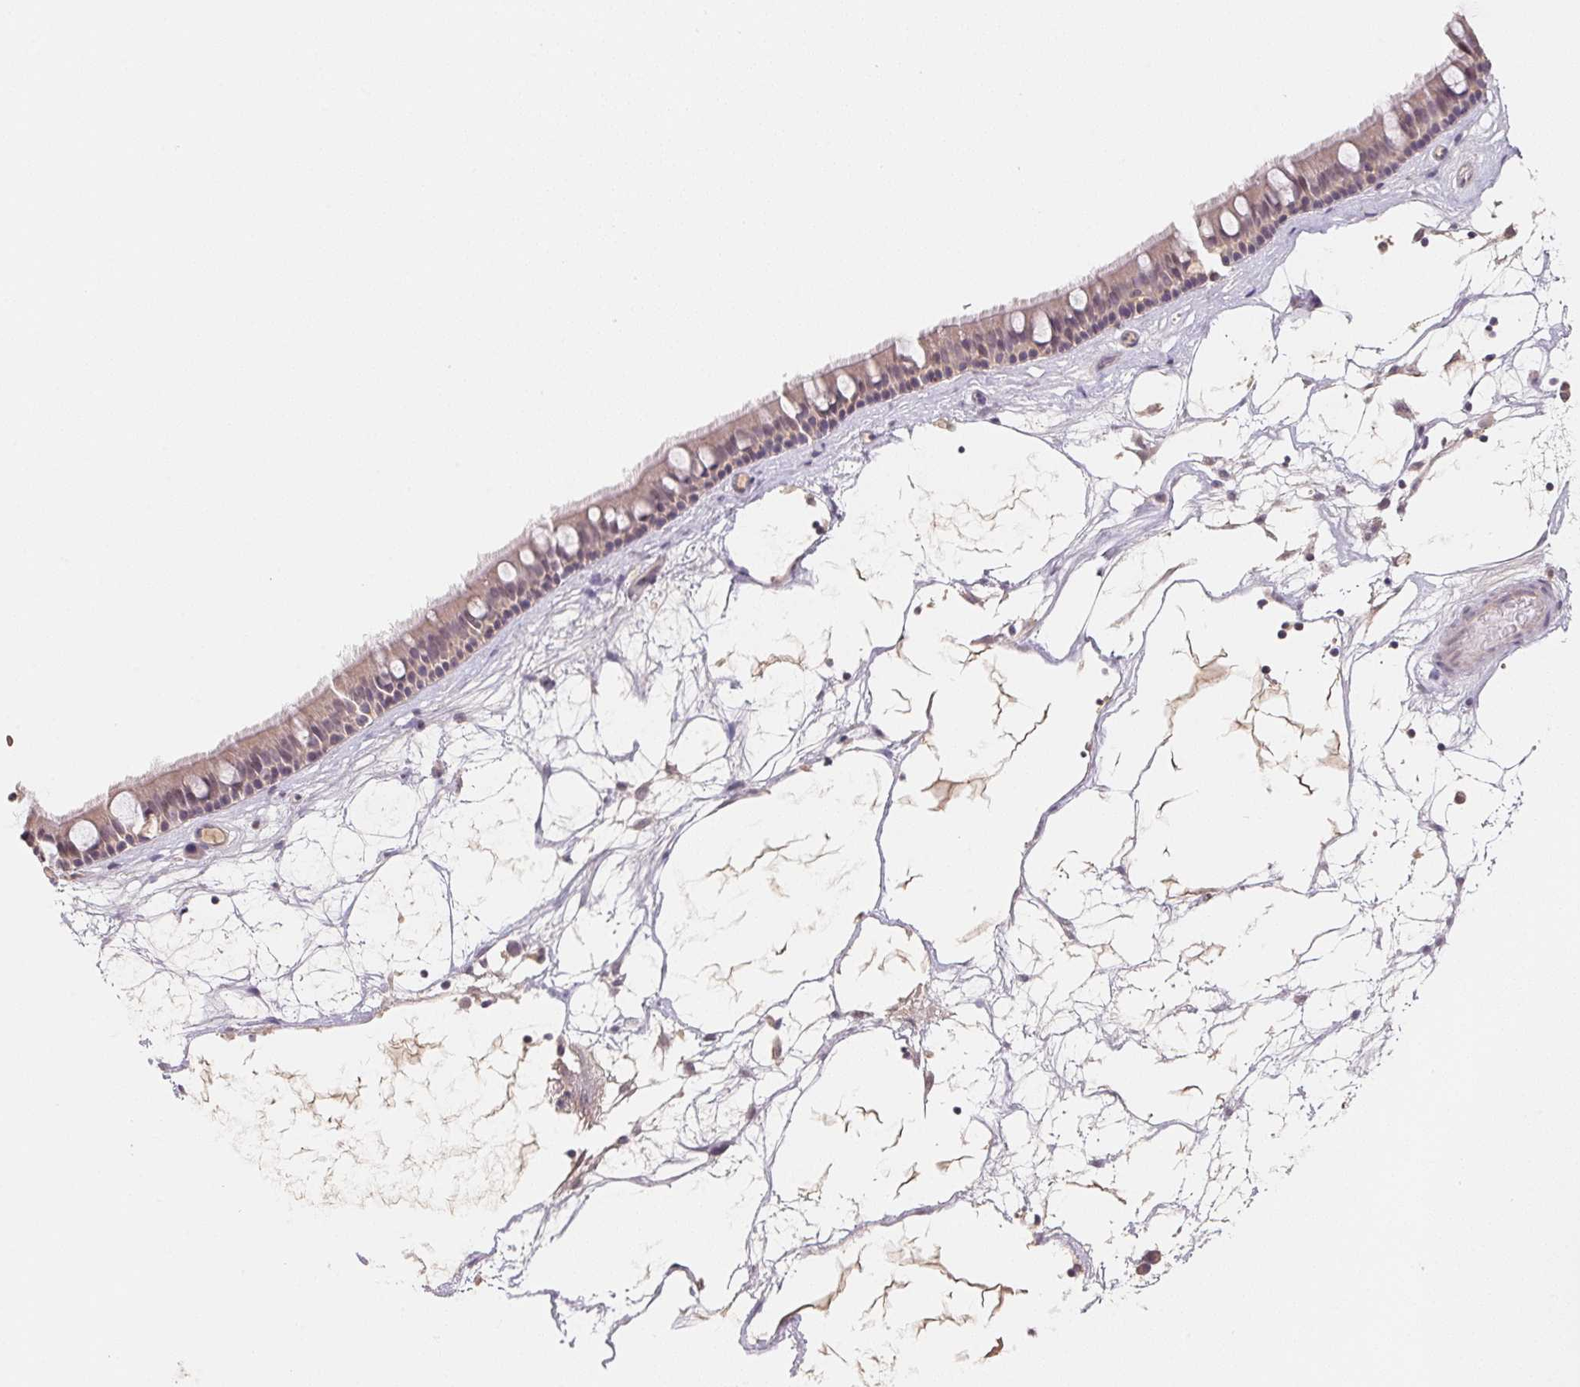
{"staining": {"intensity": "weak", "quantity": "<25%", "location": "cytoplasmic/membranous"}, "tissue": "nasopharynx", "cell_type": "Respiratory epithelial cells", "image_type": "normal", "snomed": [{"axis": "morphology", "description": "Normal tissue, NOS"}, {"axis": "topography", "description": "Nasopharynx"}], "caption": "IHC of unremarkable human nasopharynx displays no expression in respiratory epithelial cells. The staining was performed using DAB (3,3'-diaminobenzidine) to visualize the protein expression in brown, while the nuclei were stained in blue with hematoxylin (Magnification: 20x).", "gene": "KIFC1", "patient": {"sex": "male", "age": 68}}